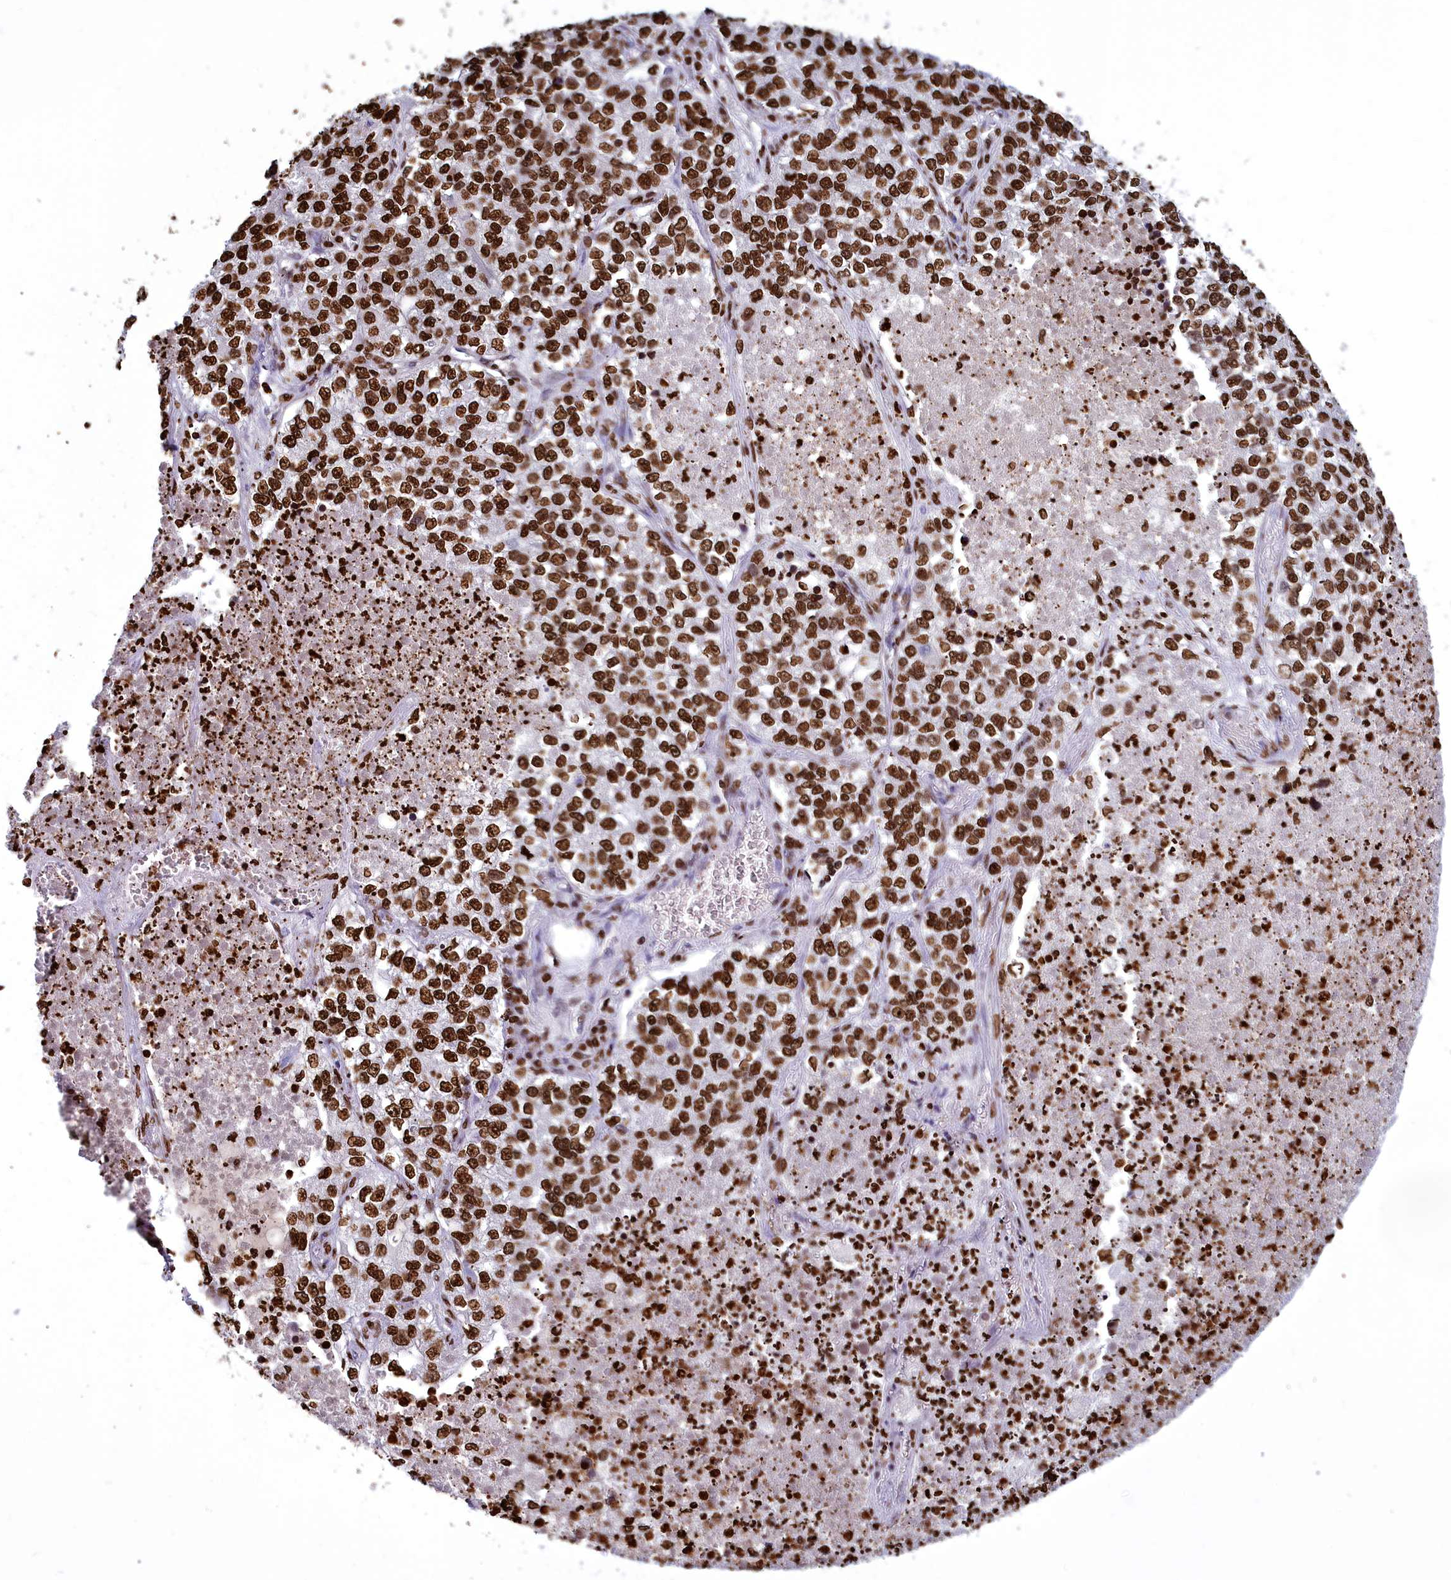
{"staining": {"intensity": "strong", "quantity": ">75%", "location": "nuclear"}, "tissue": "lung cancer", "cell_type": "Tumor cells", "image_type": "cancer", "snomed": [{"axis": "morphology", "description": "Adenocarcinoma, NOS"}, {"axis": "topography", "description": "Lung"}], "caption": "A micrograph showing strong nuclear staining in about >75% of tumor cells in adenocarcinoma (lung), as visualized by brown immunohistochemical staining.", "gene": "AKAP17A", "patient": {"sex": "male", "age": 49}}